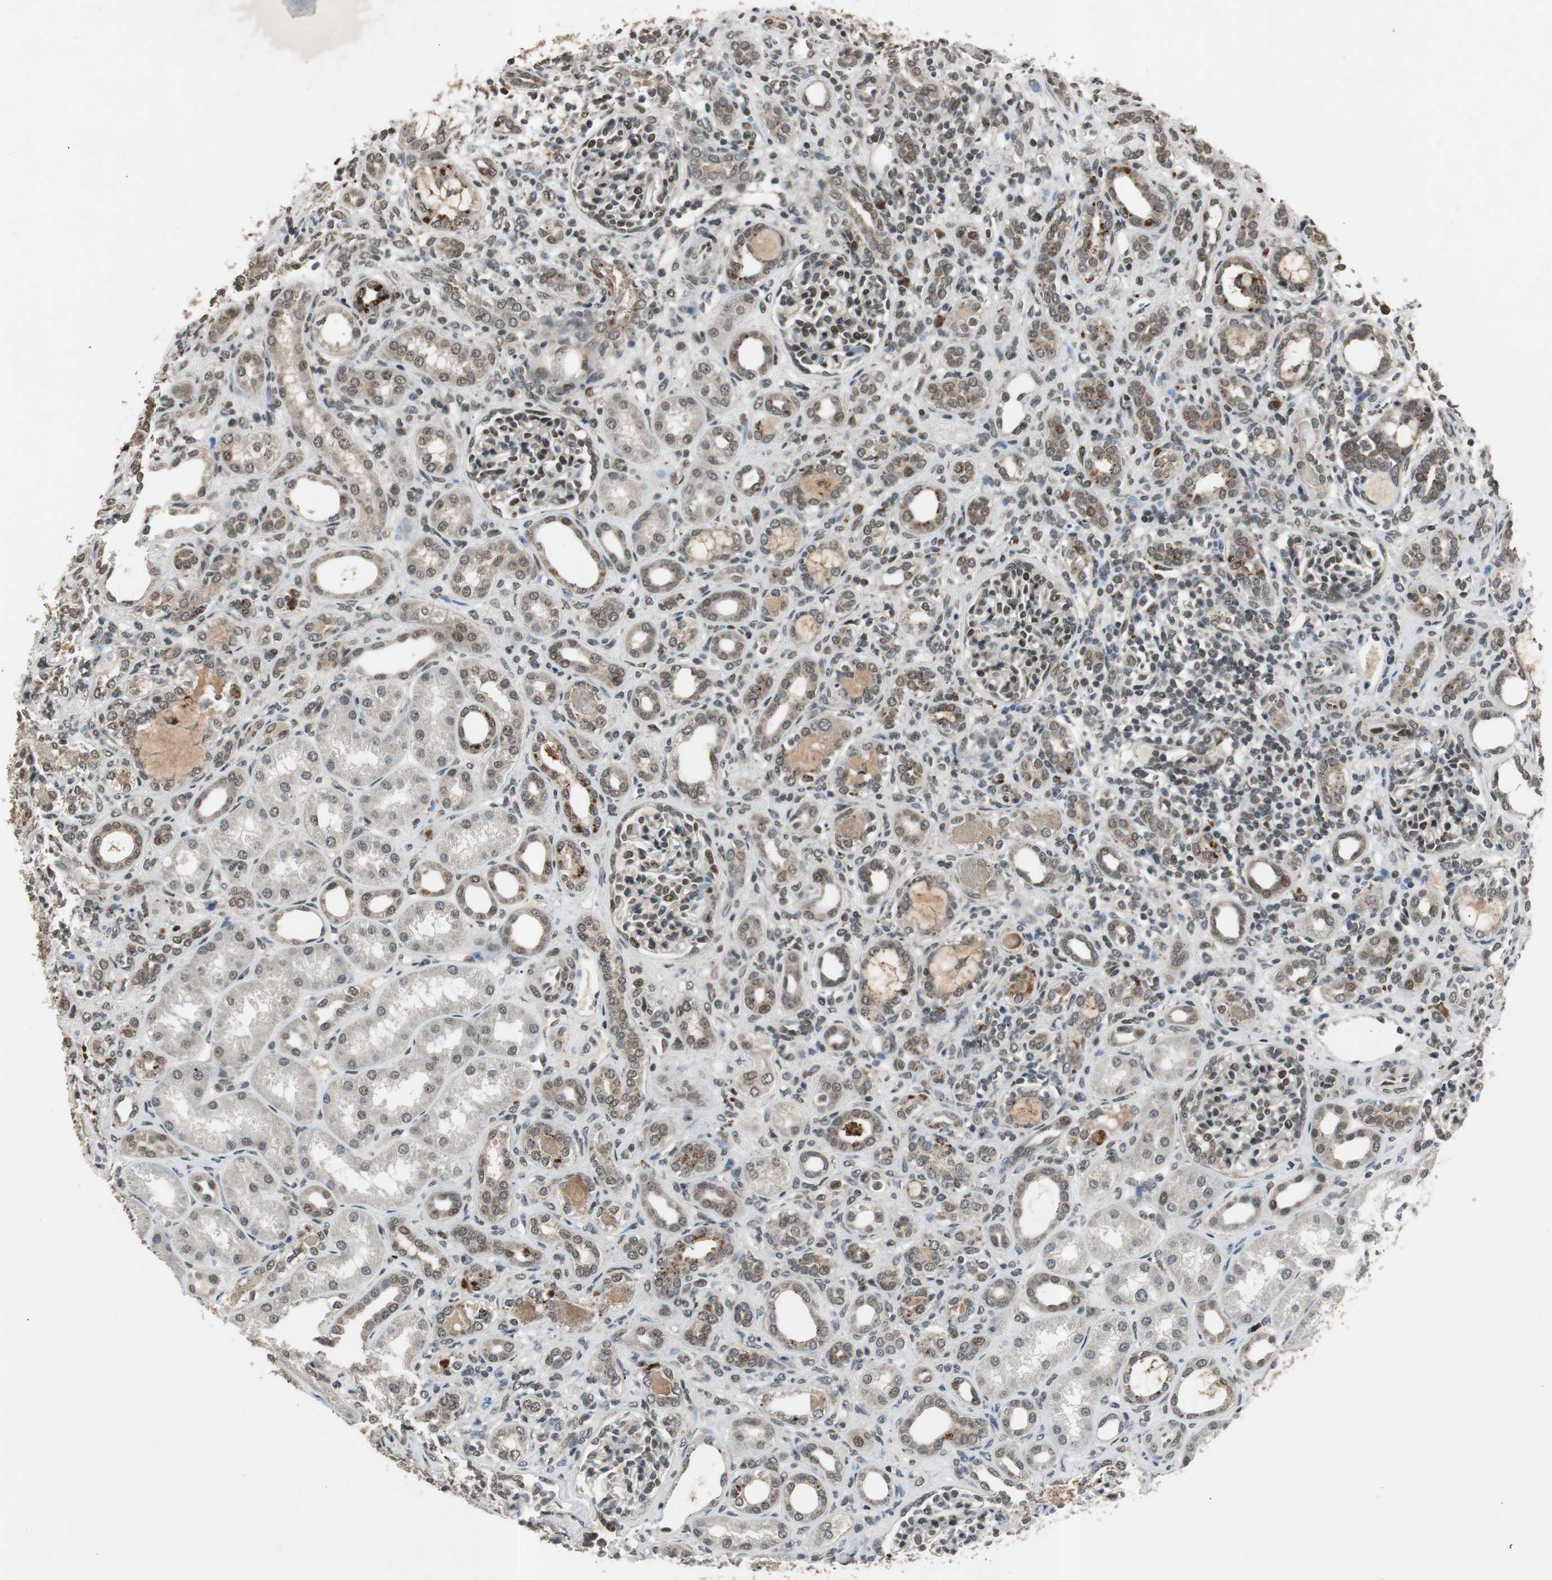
{"staining": {"intensity": "moderate", "quantity": "25%-75%", "location": "nuclear"}, "tissue": "kidney", "cell_type": "Cells in glomeruli", "image_type": "normal", "snomed": [{"axis": "morphology", "description": "Normal tissue, NOS"}, {"axis": "topography", "description": "Kidney"}], "caption": "A high-resolution photomicrograph shows IHC staining of benign kidney, which reveals moderate nuclear expression in about 25%-75% of cells in glomeruli.", "gene": "BOLA1", "patient": {"sex": "male", "age": 7}}